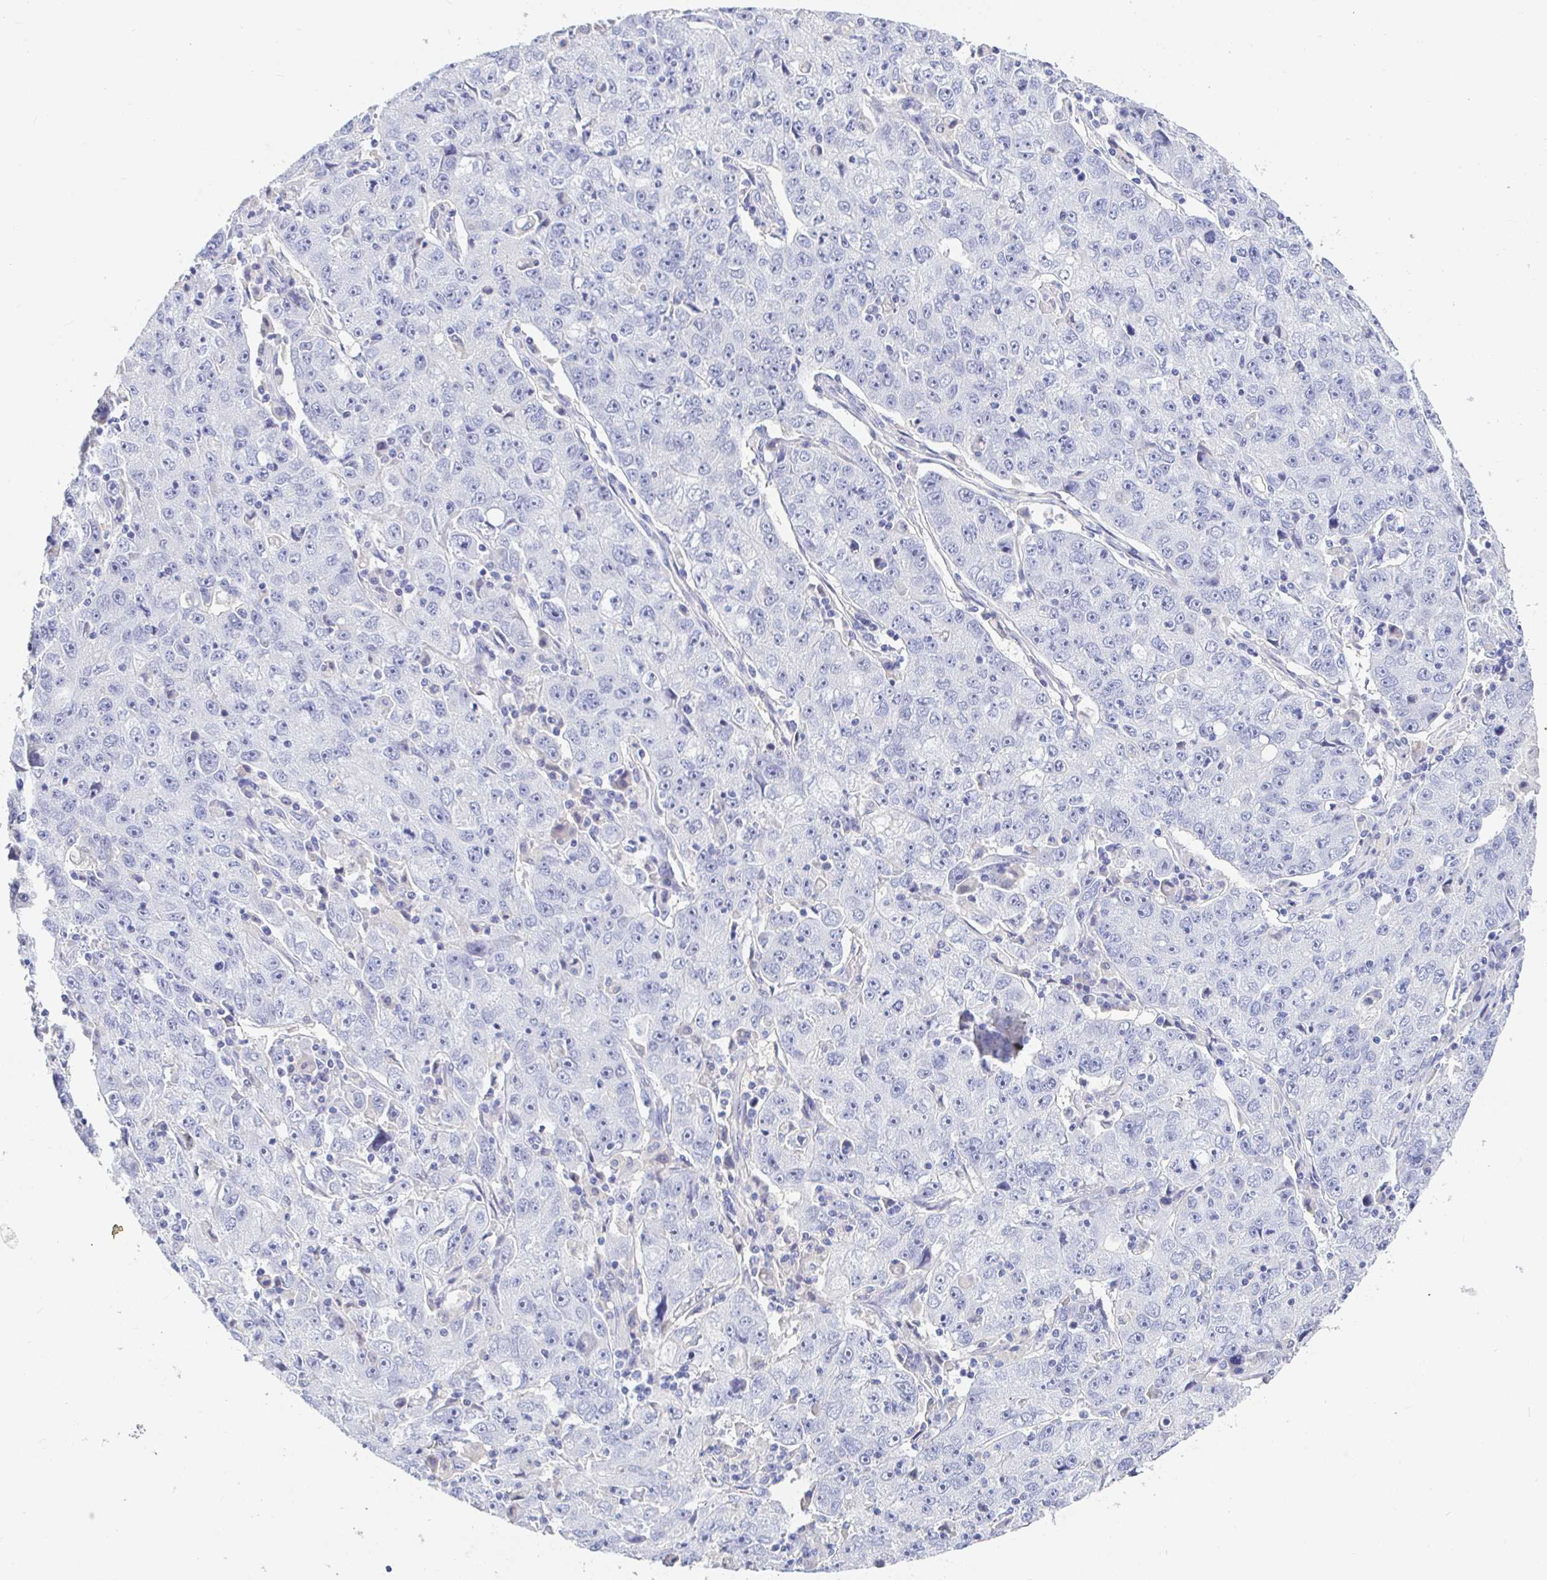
{"staining": {"intensity": "negative", "quantity": "none", "location": "none"}, "tissue": "lung cancer", "cell_type": "Tumor cells", "image_type": "cancer", "snomed": [{"axis": "morphology", "description": "Normal morphology"}, {"axis": "morphology", "description": "Adenocarcinoma, NOS"}, {"axis": "topography", "description": "Lymph node"}, {"axis": "topography", "description": "Lung"}], "caption": "IHC histopathology image of neoplastic tissue: lung cancer (adenocarcinoma) stained with DAB (3,3'-diaminobenzidine) demonstrates no significant protein staining in tumor cells.", "gene": "PDE6B", "patient": {"sex": "female", "age": 57}}